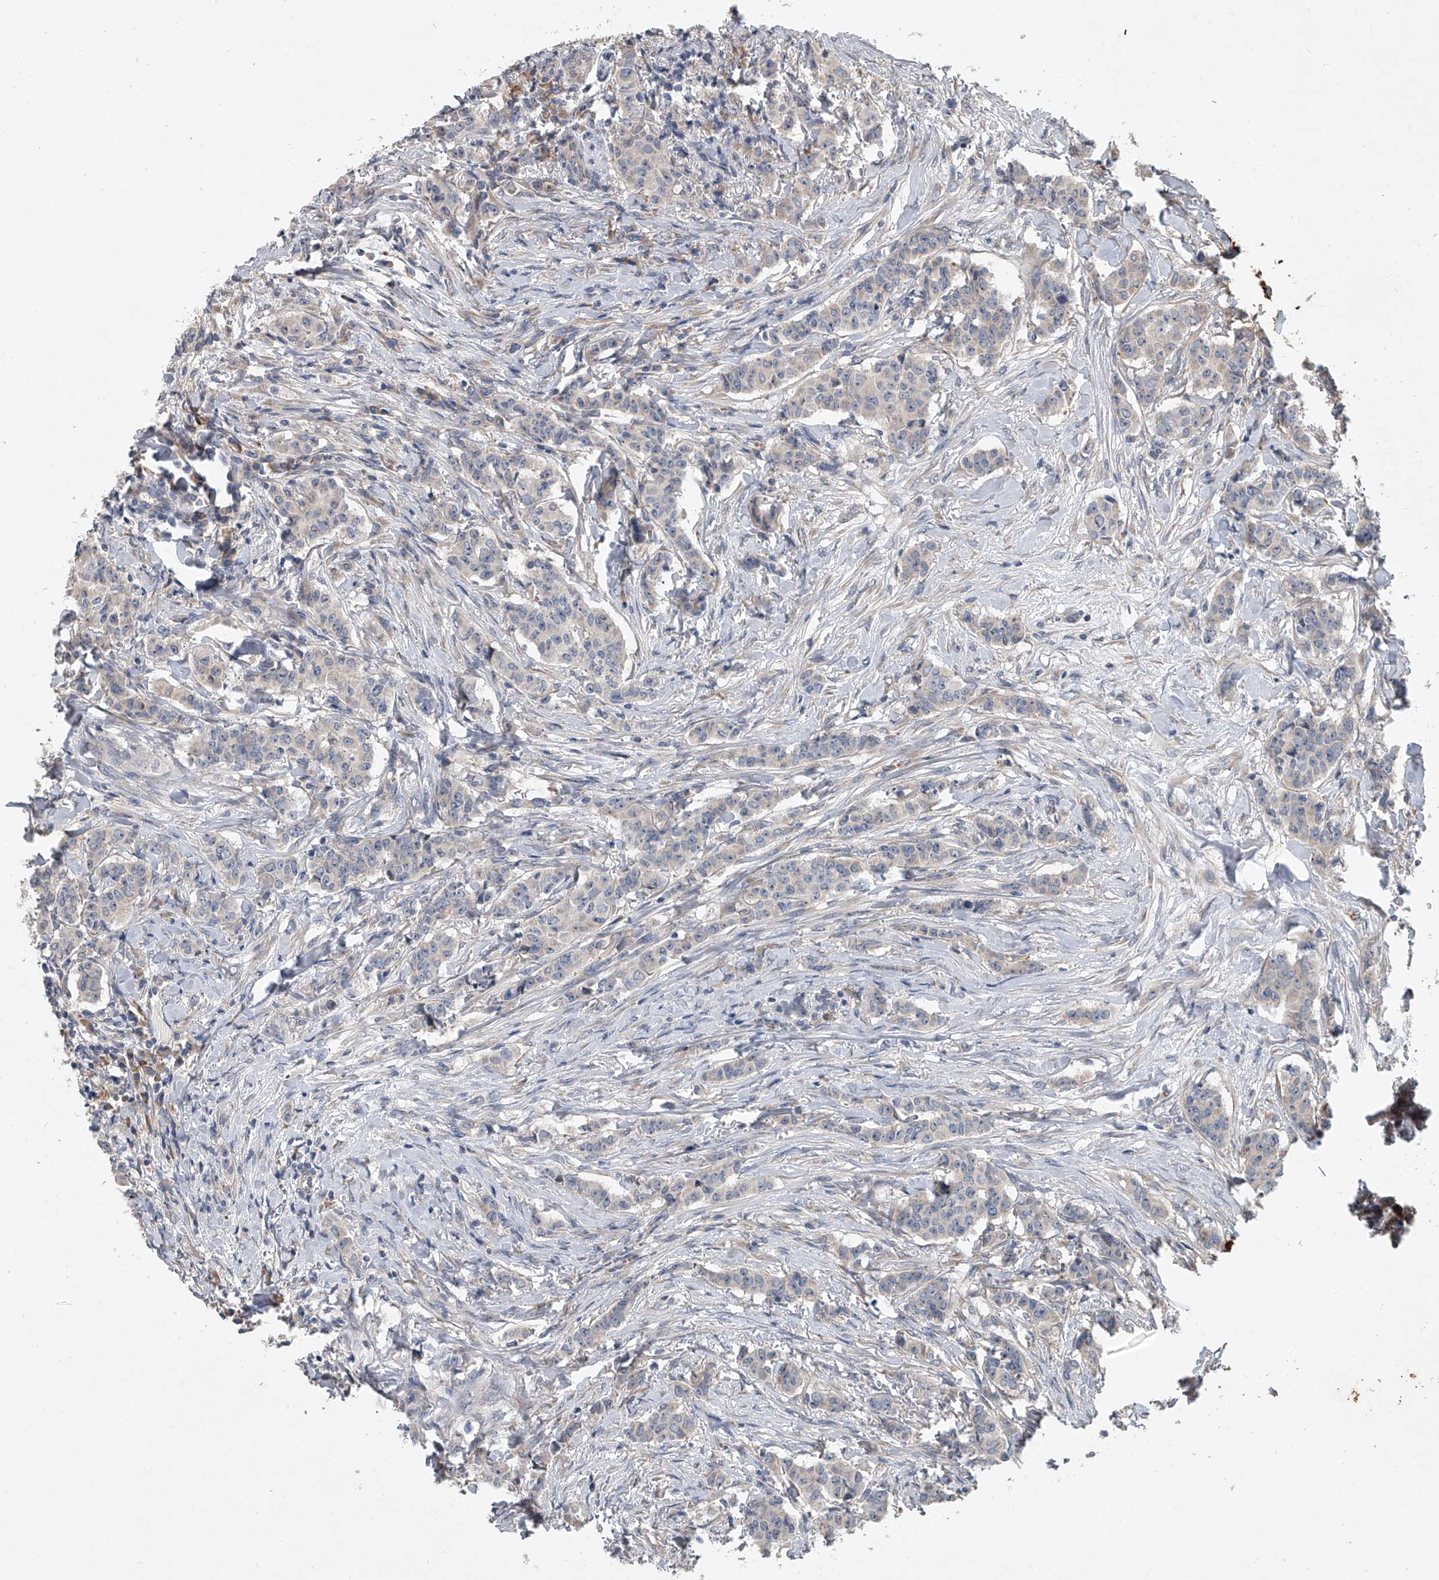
{"staining": {"intensity": "negative", "quantity": "none", "location": "none"}, "tissue": "breast cancer", "cell_type": "Tumor cells", "image_type": "cancer", "snomed": [{"axis": "morphology", "description": "Duct carcinoma"}, {"axis": "topography", "description": "Breast"}], "caption": "Invasive ductal carcinoma (breast) stained for a protein using immunohistochemistry (IHC) displays no staining tumor cells.", "gene": "DOCK9", "patient": {"sex": "female", "age": 40}}